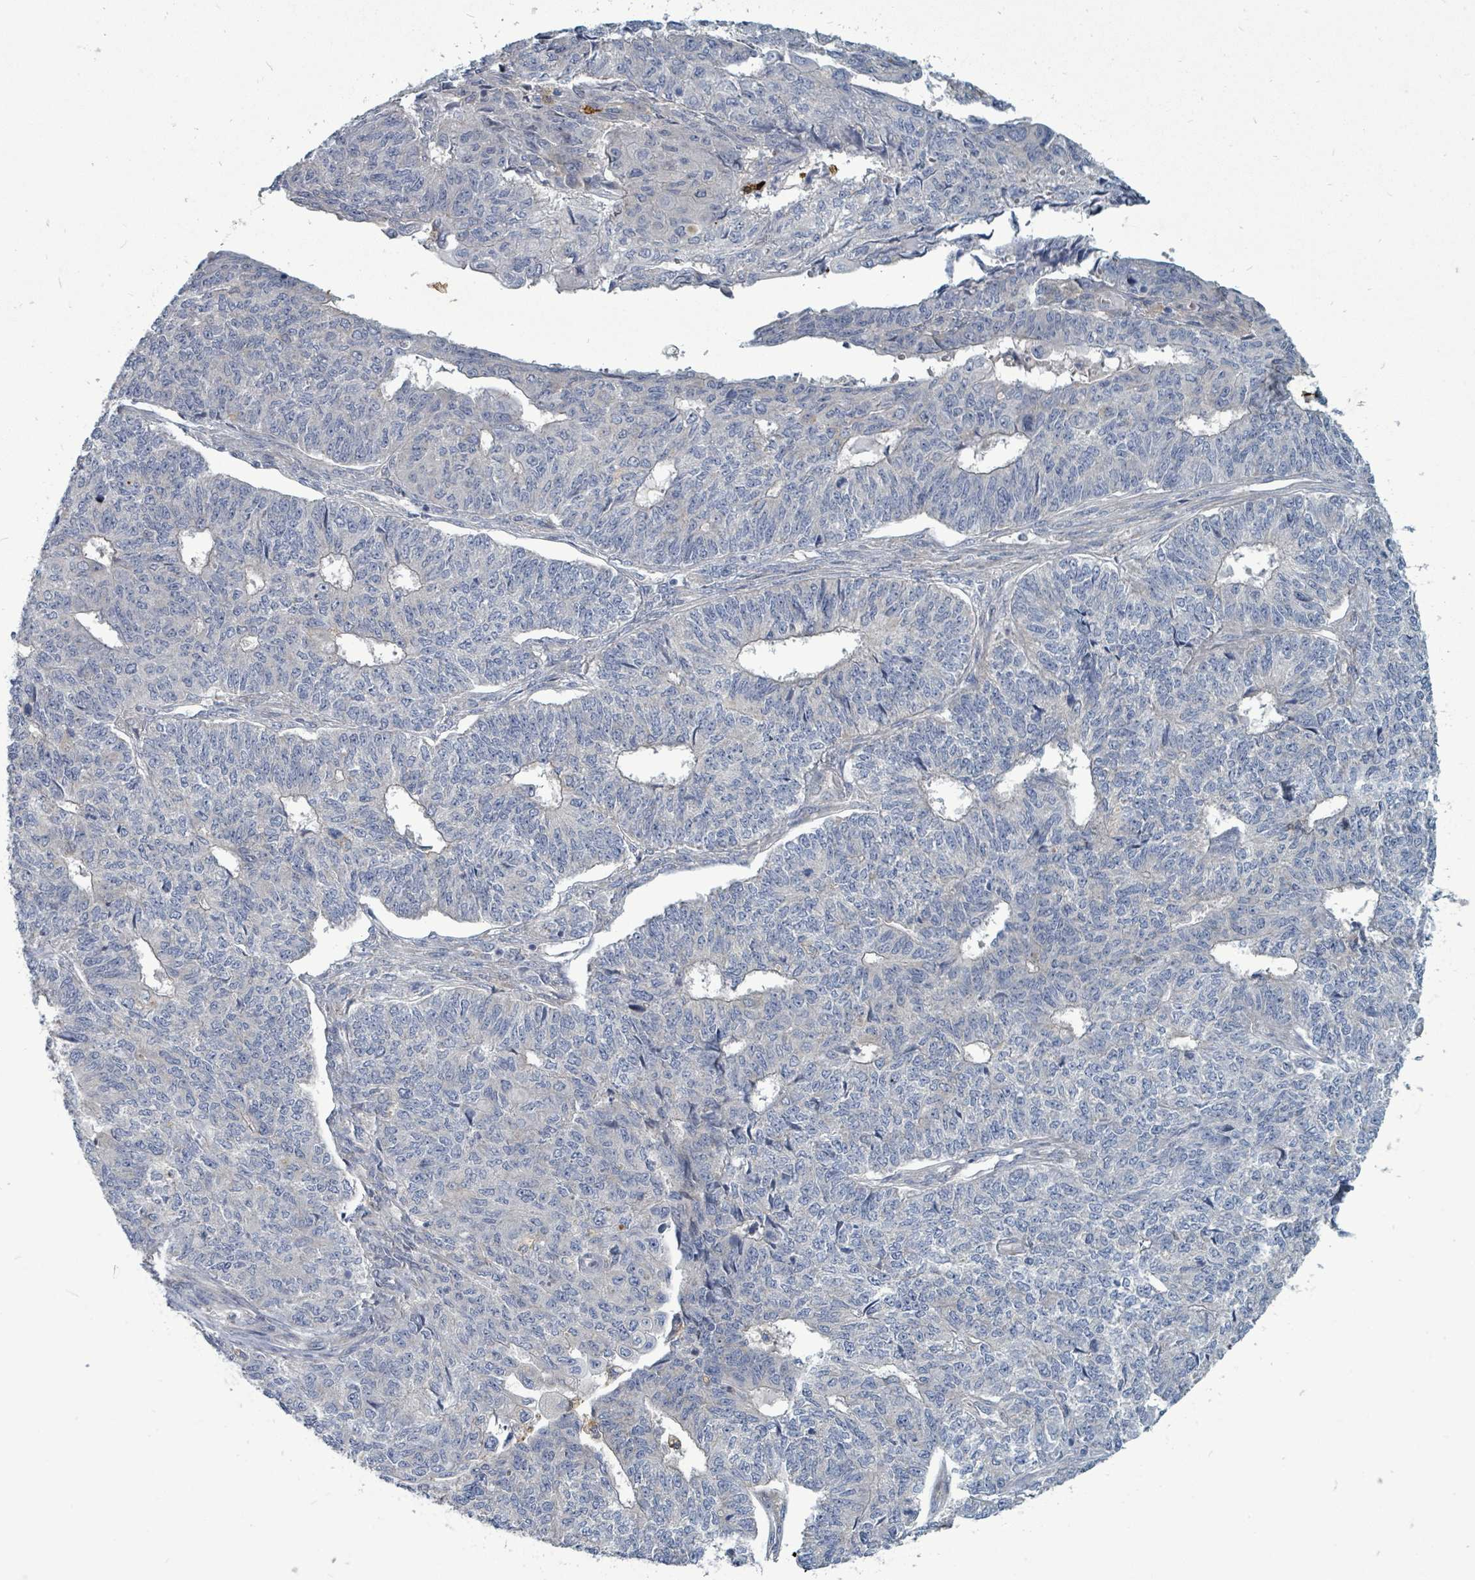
{"staining": {"intensity": "negative", "quantity": "none", "location": "none"}, "tissue": "endometrial cancer", "cell_type": "Tumor cells", "image_type": "cancer", "snomed": [{"axis": "morphology", "description": "Adenocarcinoma, NOS"}, {"axis": "topography", "description": "Endometrium"}], "caption": "A photomicrograph of adenocarcinoma (endometrial) stained for a protein reveals no brown staining in tumor cells. (Brightfield microscopy of DAB IHC at high magnification).", "gene": "TRDMT1", "patient": {"sex": "female", "age": 32}}